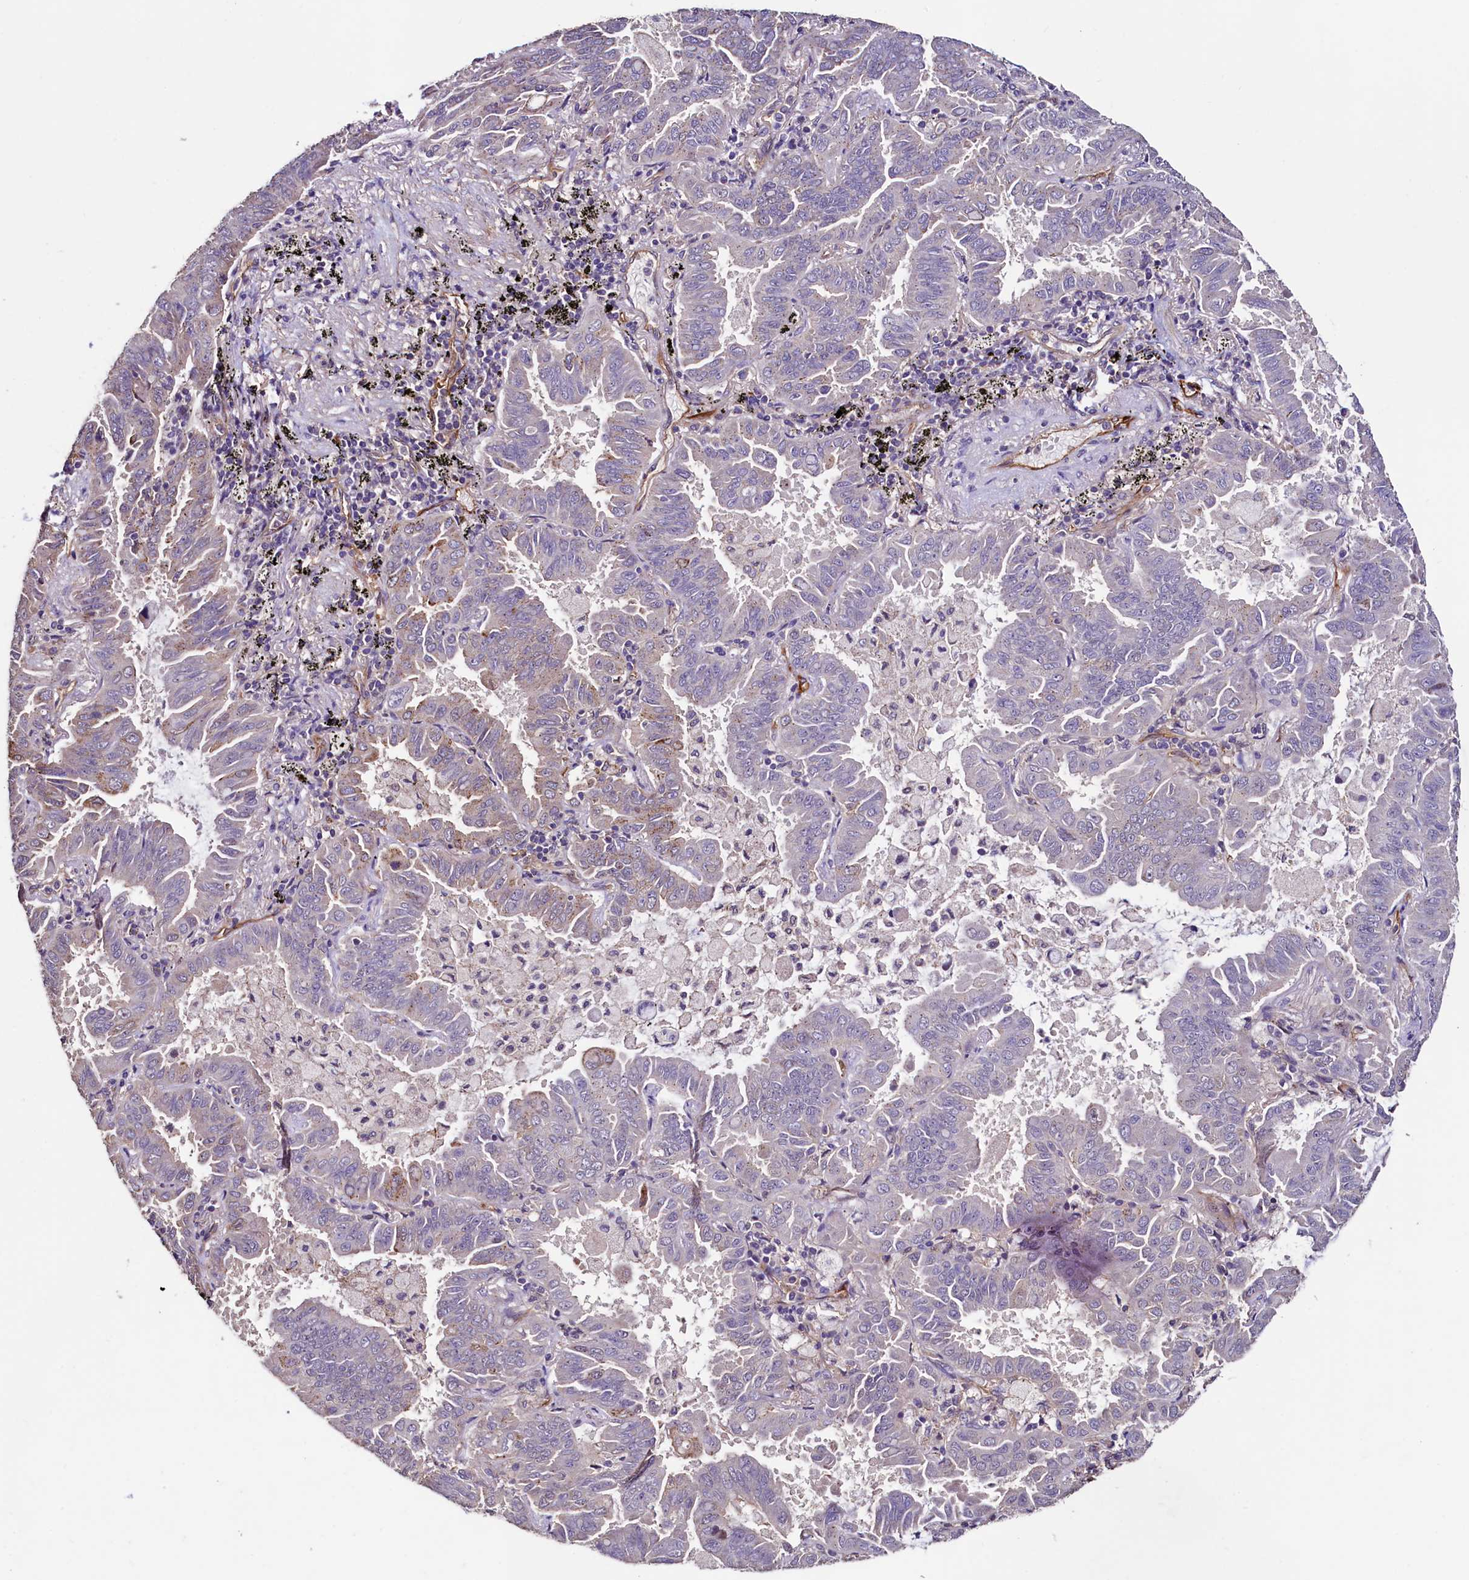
{"staining": {"intensity": "weak", "quantity": "<25%", "location": "cytoplasmic/membranous"}, "tissue": "lung cancer", "cell_type": "Tumor cells", "image_type": "cancer", "snomed": [{"axis": "morphology", "description": "Adenocarcinoma, NOS"}, {"axis": "topography", "description": "Lung"}], "caption": "Lung adenocarcinoma stained for a protein using IHC demonstrates no positivity tumor cells.", "gene": "PALM", "patient": {"sex": "male", "age": 64}}